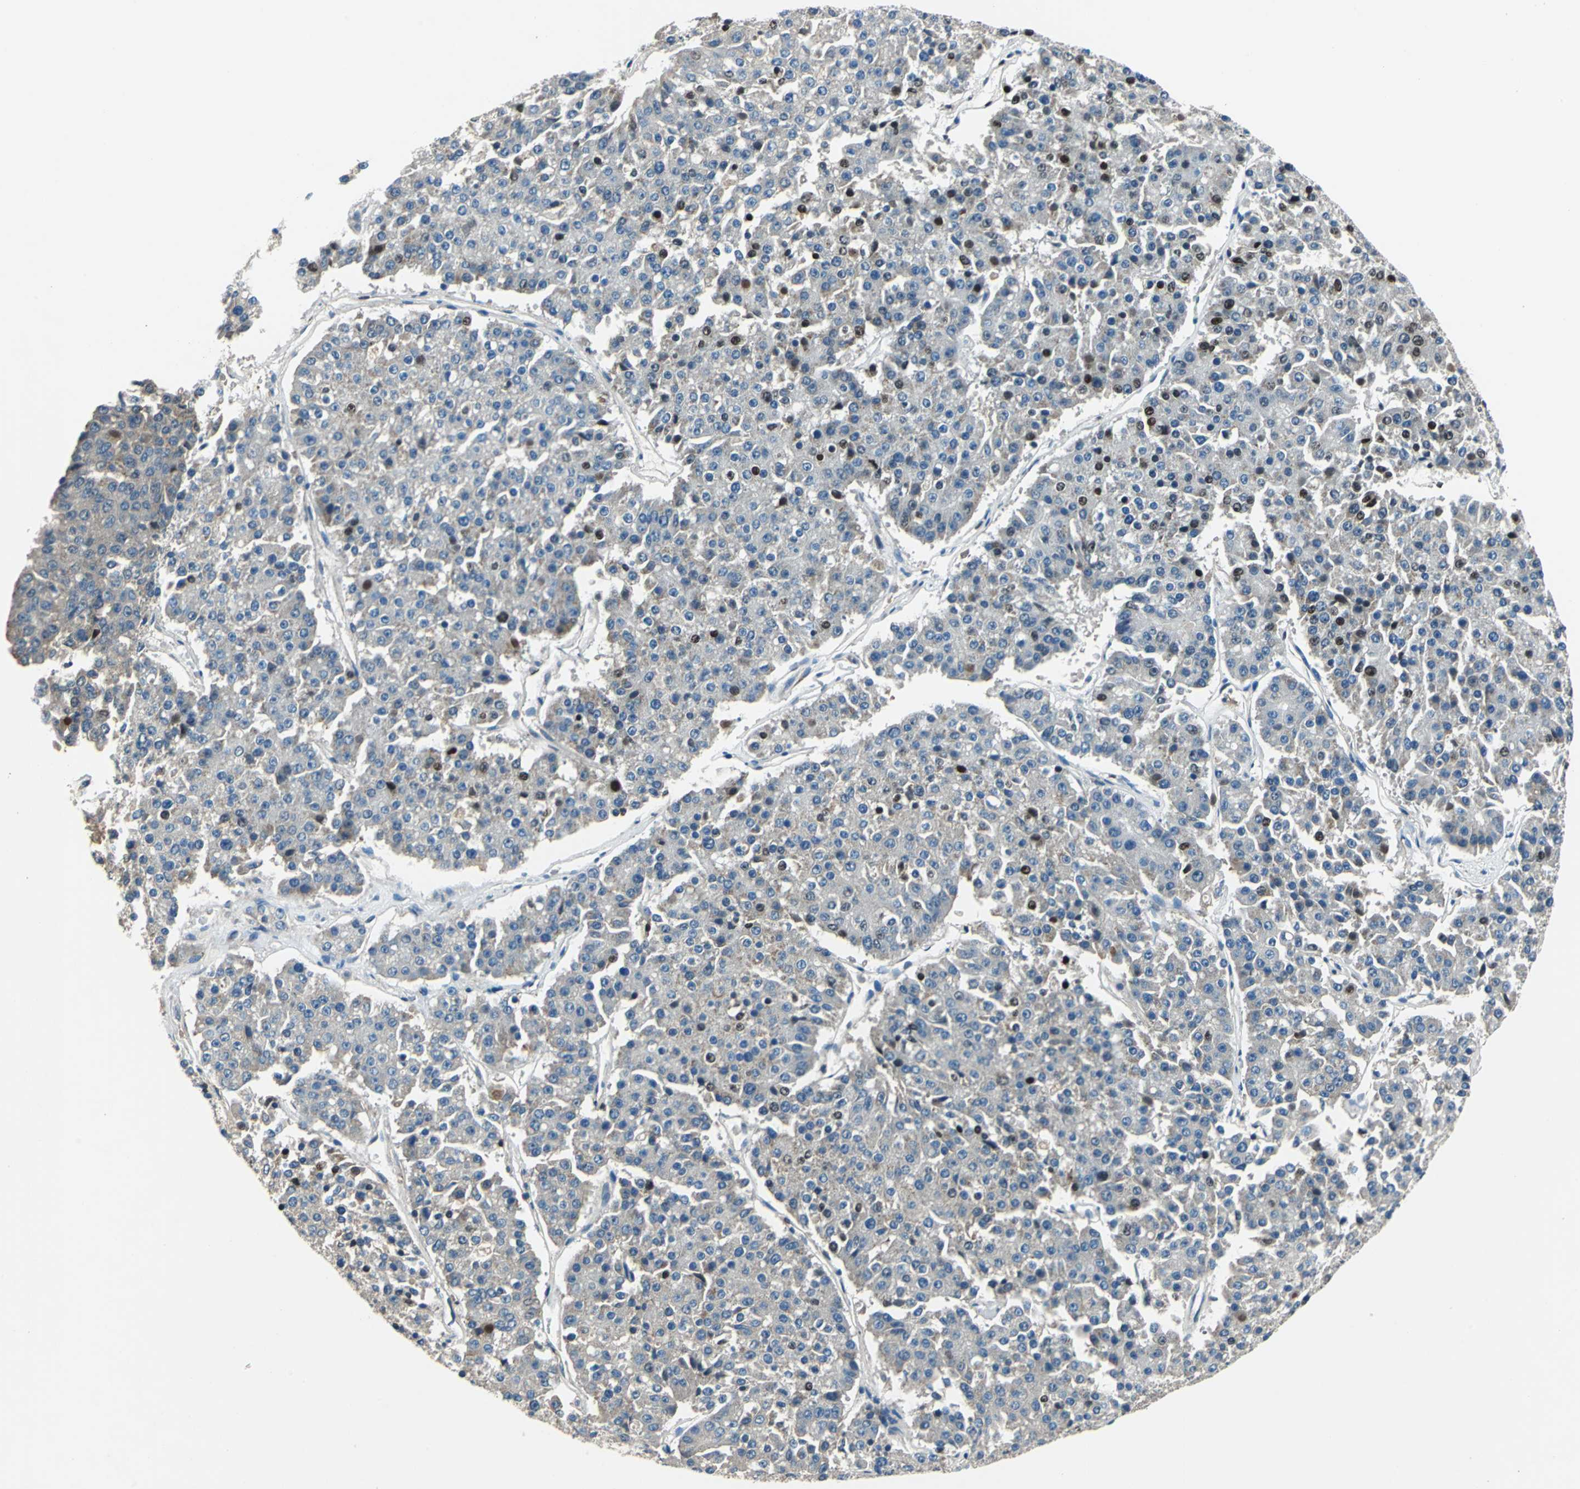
{"staining": {"intensity": "weak", "quantity": "<25%", "location": "cytoplasmic/membranous"}, "tissue": "pancreatic cancer", "cell_type": "Tumor cells", "image_type": "cancer", "snomed": [{"axis": "morphology", "description": "Adenocarcinoma, NOS"}, {"axis": "topography", "description": "Pancreas"}], "caption": "Immunohistochemistry micrograph of human adenocarcinoma (pancreatic) stained for a protein (brown), which displays no positivity in tumor cells. The staining was performed using DAB to visualize the protein expression in brown, while the nuclei were stained in blue with hematoxylin (Magnification: 20x).", "gene": "SLC19A2", "patient": {"sex": "male", "age": 50}}